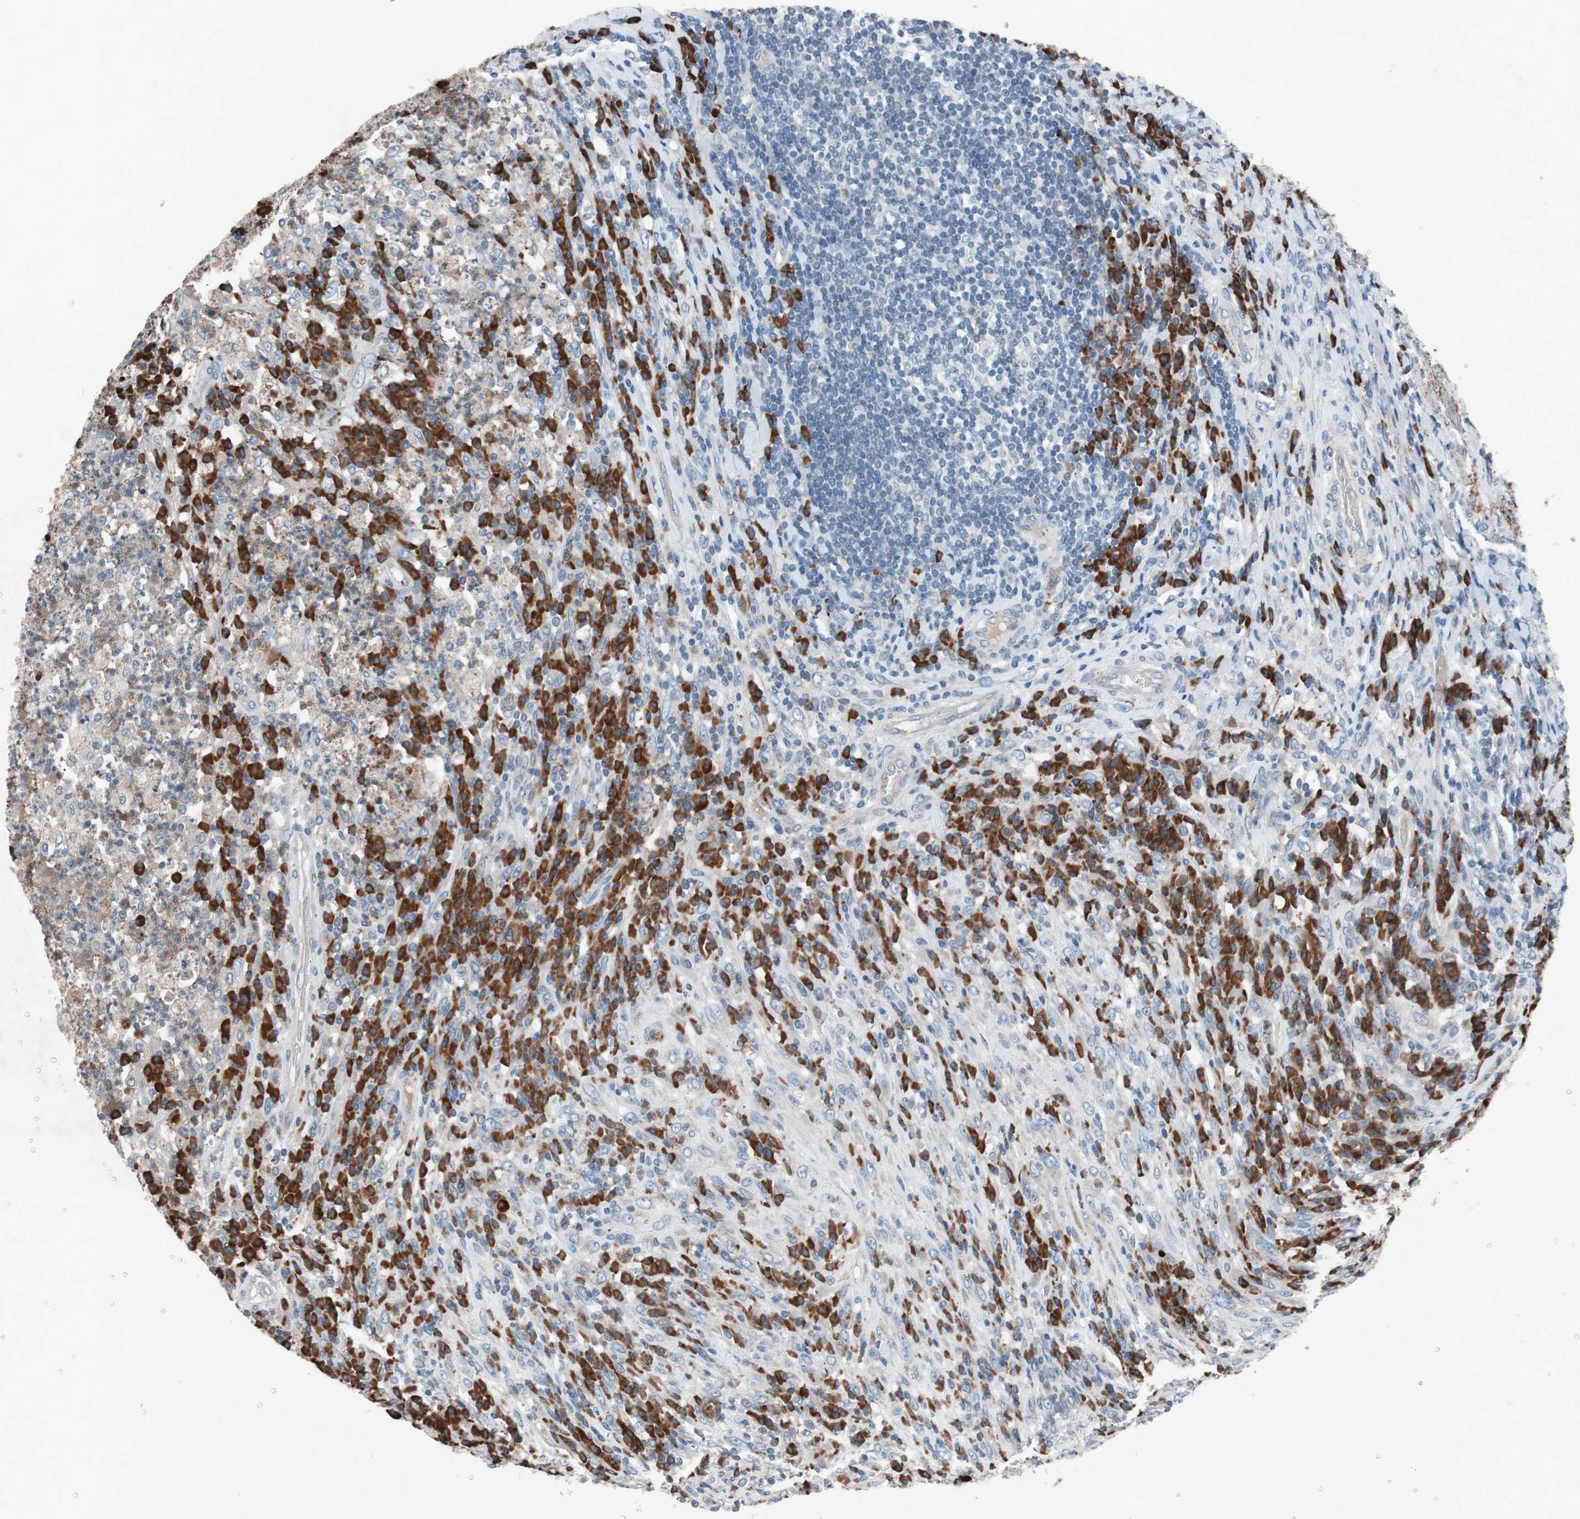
{"staining": {"intensity": "weak", "quantity": "25%-75%", "location": "cytoplasmic/membranous"}, "tissue": "testis cancer", "cell_type": "Tumor cells", "image_type": "cancer", "snomed": [{"axis": "morphology", "description": "Necrosis, NOS"}, {"axis": "morphology", "description": "Carcinoma, Embryonal, NOS"}, {"axis": "topography", "description": "Testis"}], "caption": "This histopathology image demonstrates immunohistochemistry staining of embryonal carcinoma (testis), with low weak cytoplasmic/membranous positivity in about 25%-75% of tumor cells.", "gene": "GRB7", "patient": {"sex": "male", "age": 19}}